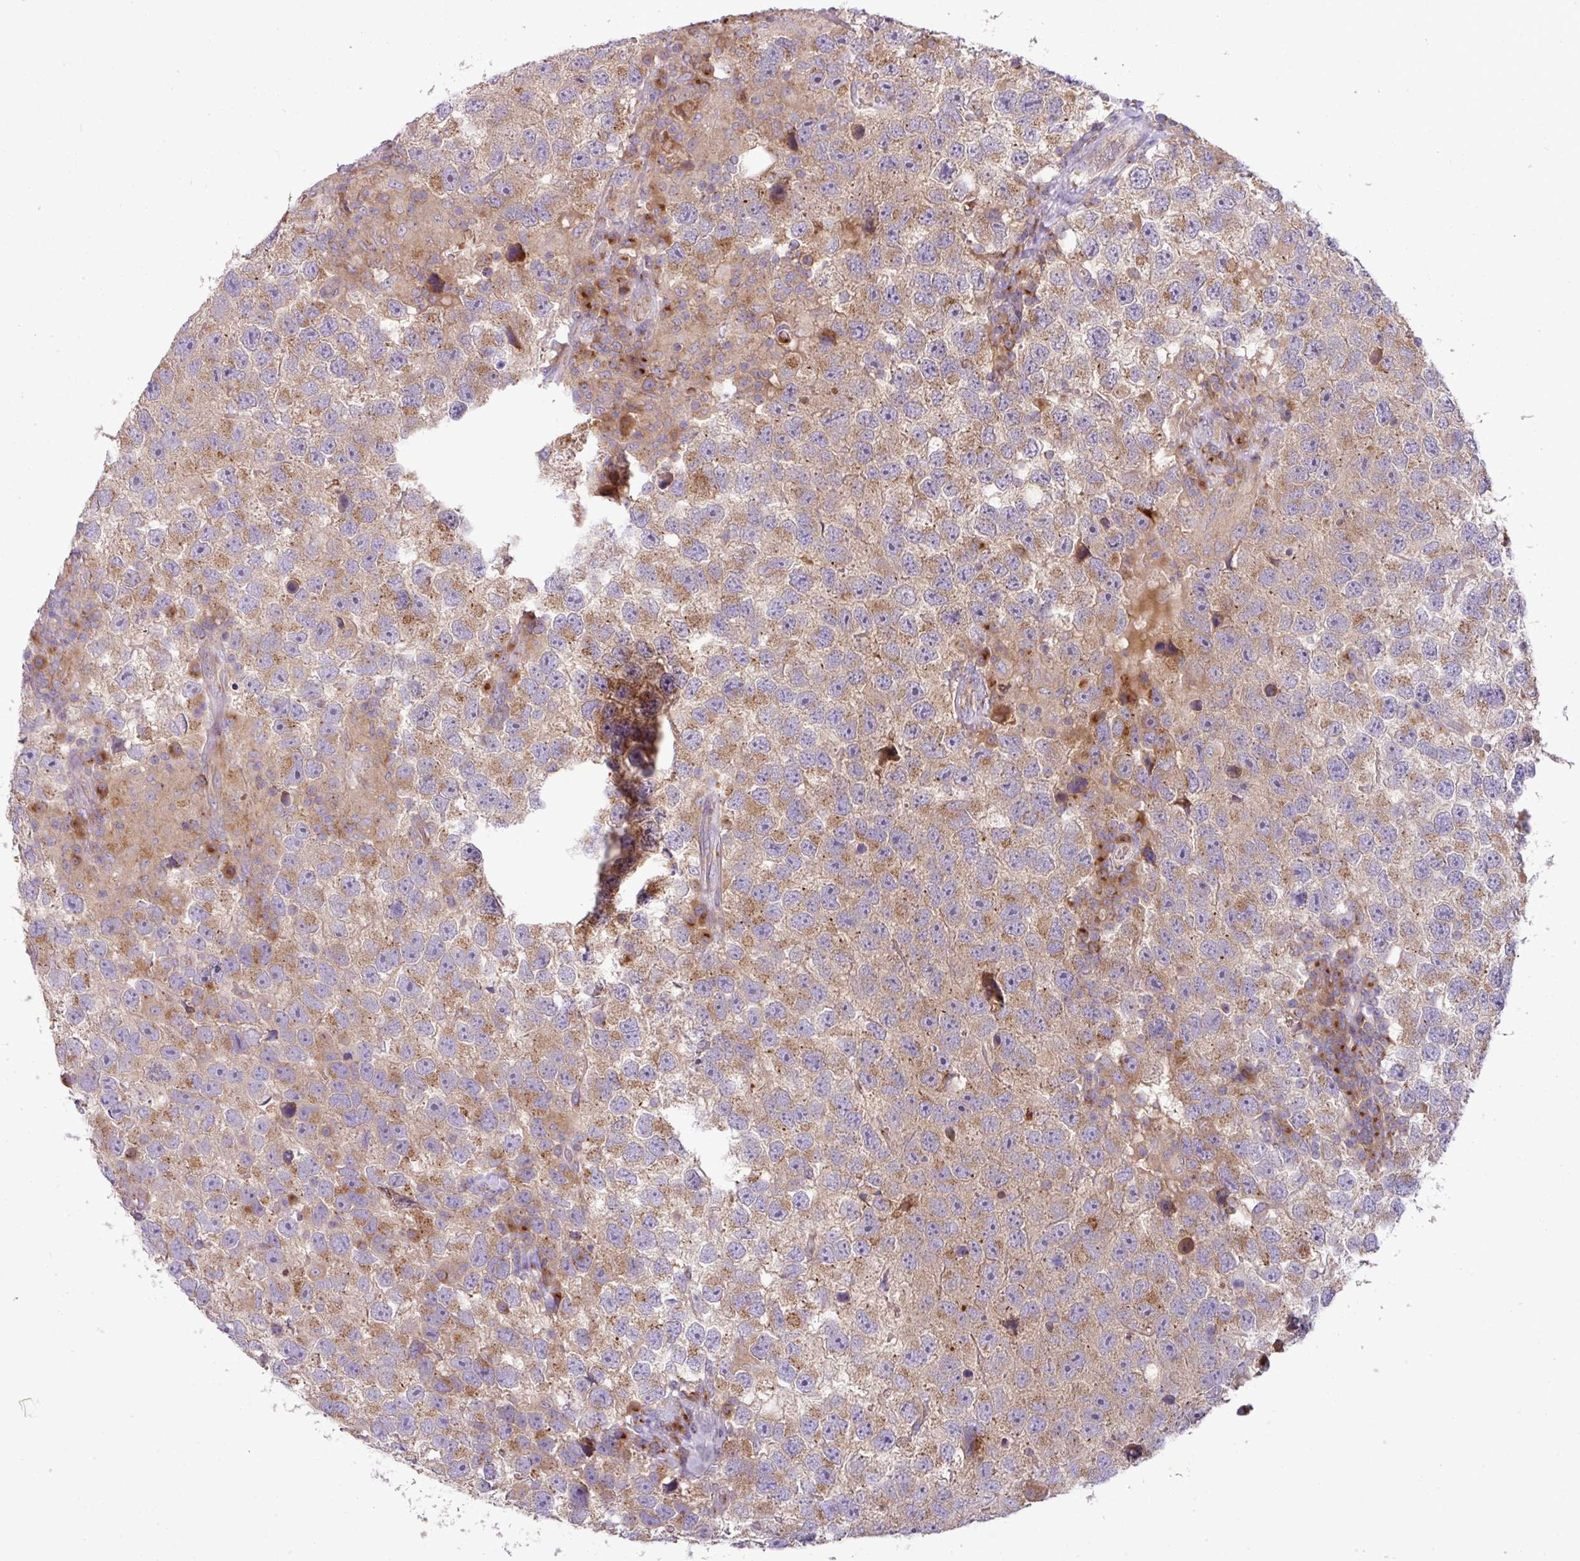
{"staining": {"intensity": "moderate", "quantity": "25%-75%", "location": "cytoplasmic/membranous"}, "tissue": "testis cancer", "cell_type": "Tumor cells", "image_type": "cancer", "snomed": [{"axis": "morphology", "description": "Seminoma, NOS"}, {"axis": "topography", "description": "Testis"}], "caption": "Immunohistochemistry photomicrograph of testis seminoma stained for a protein (brown), which reveals medium levels of moderate cytoplasmic/membranous positivity in about 25%-75% of tumor cells.", "gene": "VTI1A", "patient": {"sex": "male", "age": 26}}